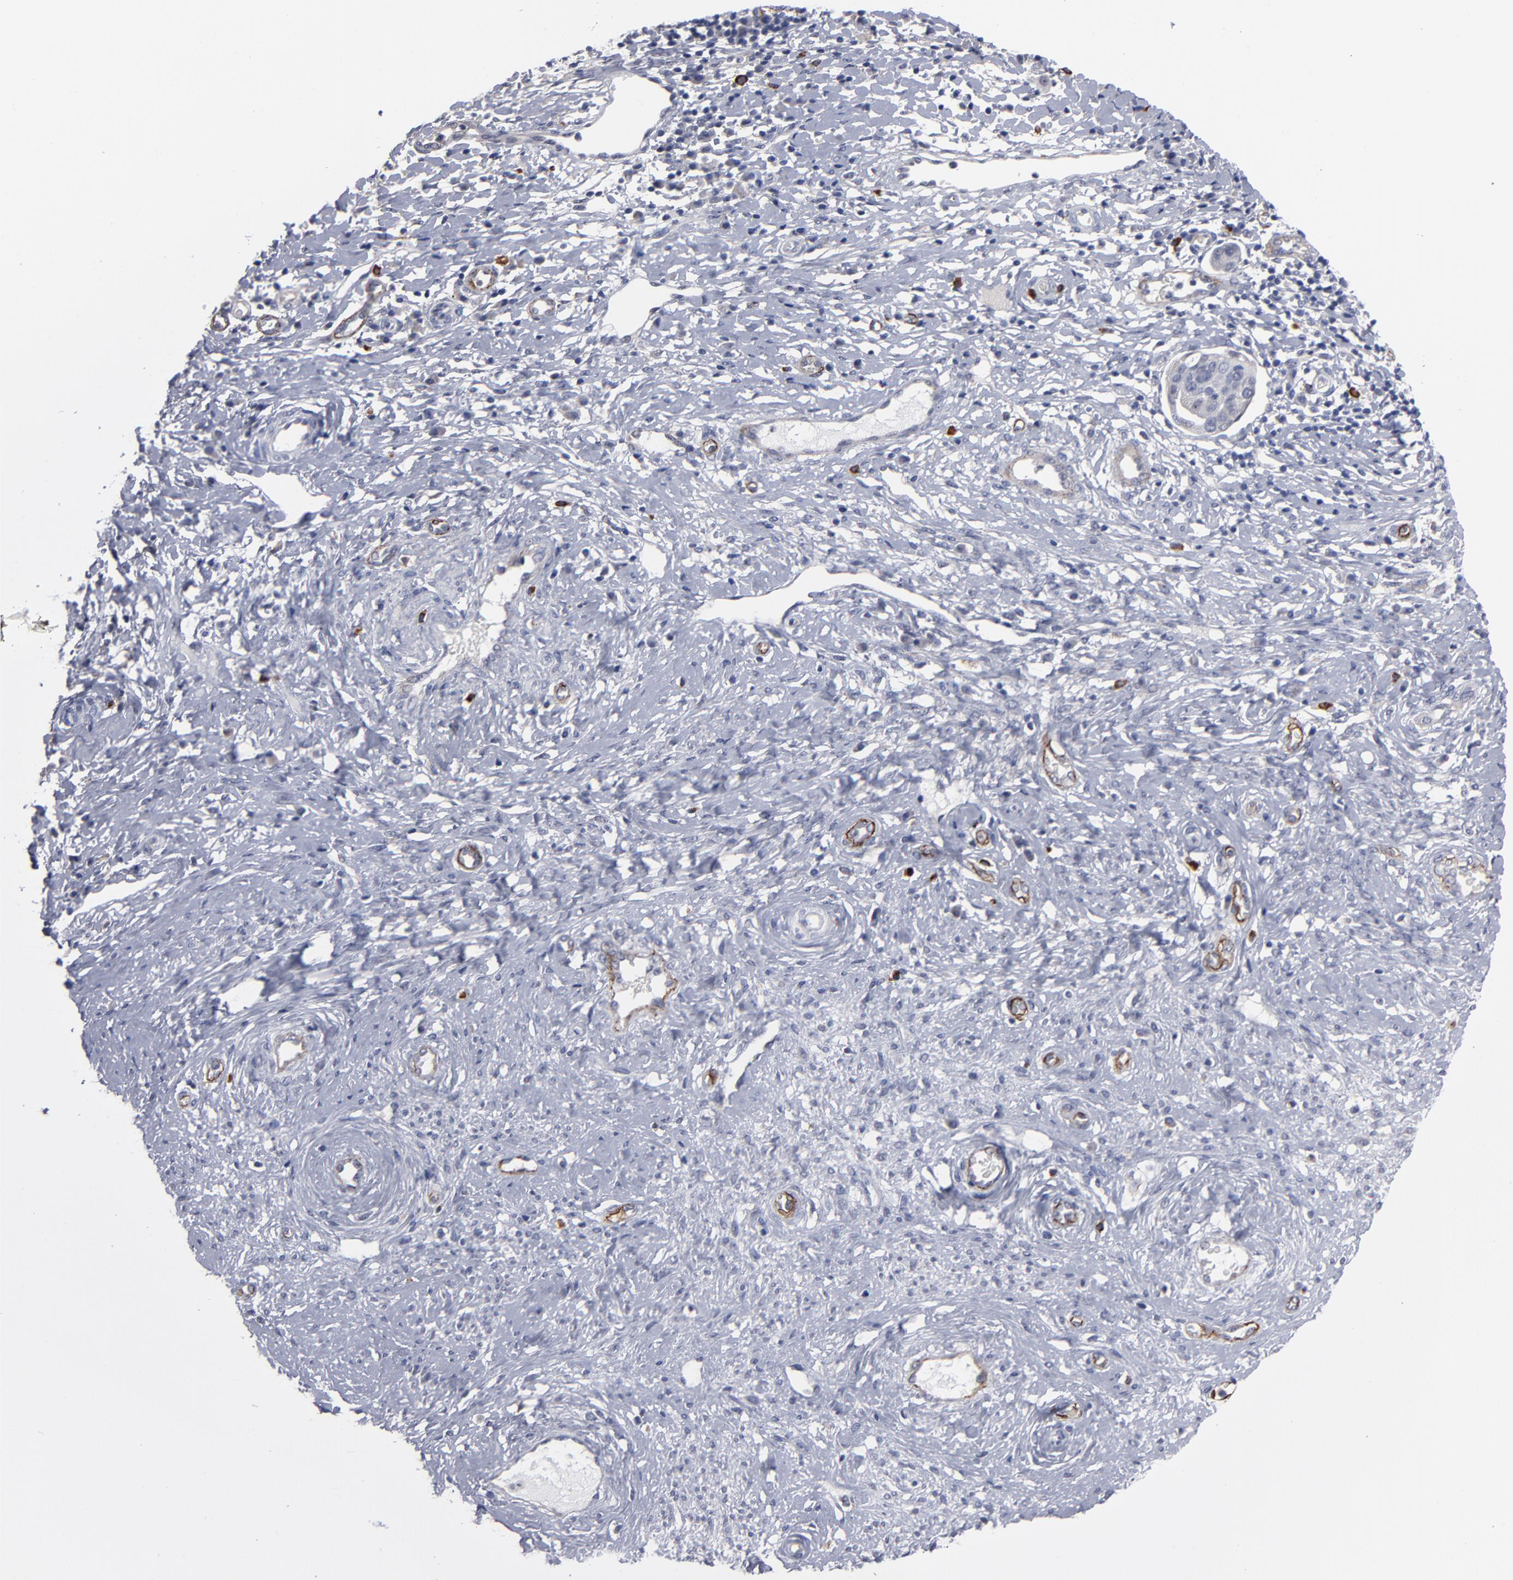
{"staining": {"intensity": "negative", "quantity": "none", "location": "none"}, "tissue": "cervical cancer", "cell_type": "Tumor cells", "image_type": "cancer", "snomed": [{"axis": "morphology", "description": "Normal tissue, NOS"}, {"axis": "morphology", "description": "Squamous cell carcinoma, NOS"}, {"axis": "topography", "description": "Cervix"}], "caption": "Immunohistochemistry photomicrograph of human cervical squamous cell carcinoma stained for a protein (brown), which displays no expression in tumor cells.", "gene": "ZNF175", "patient": {"sex": "female", "age": 39}}